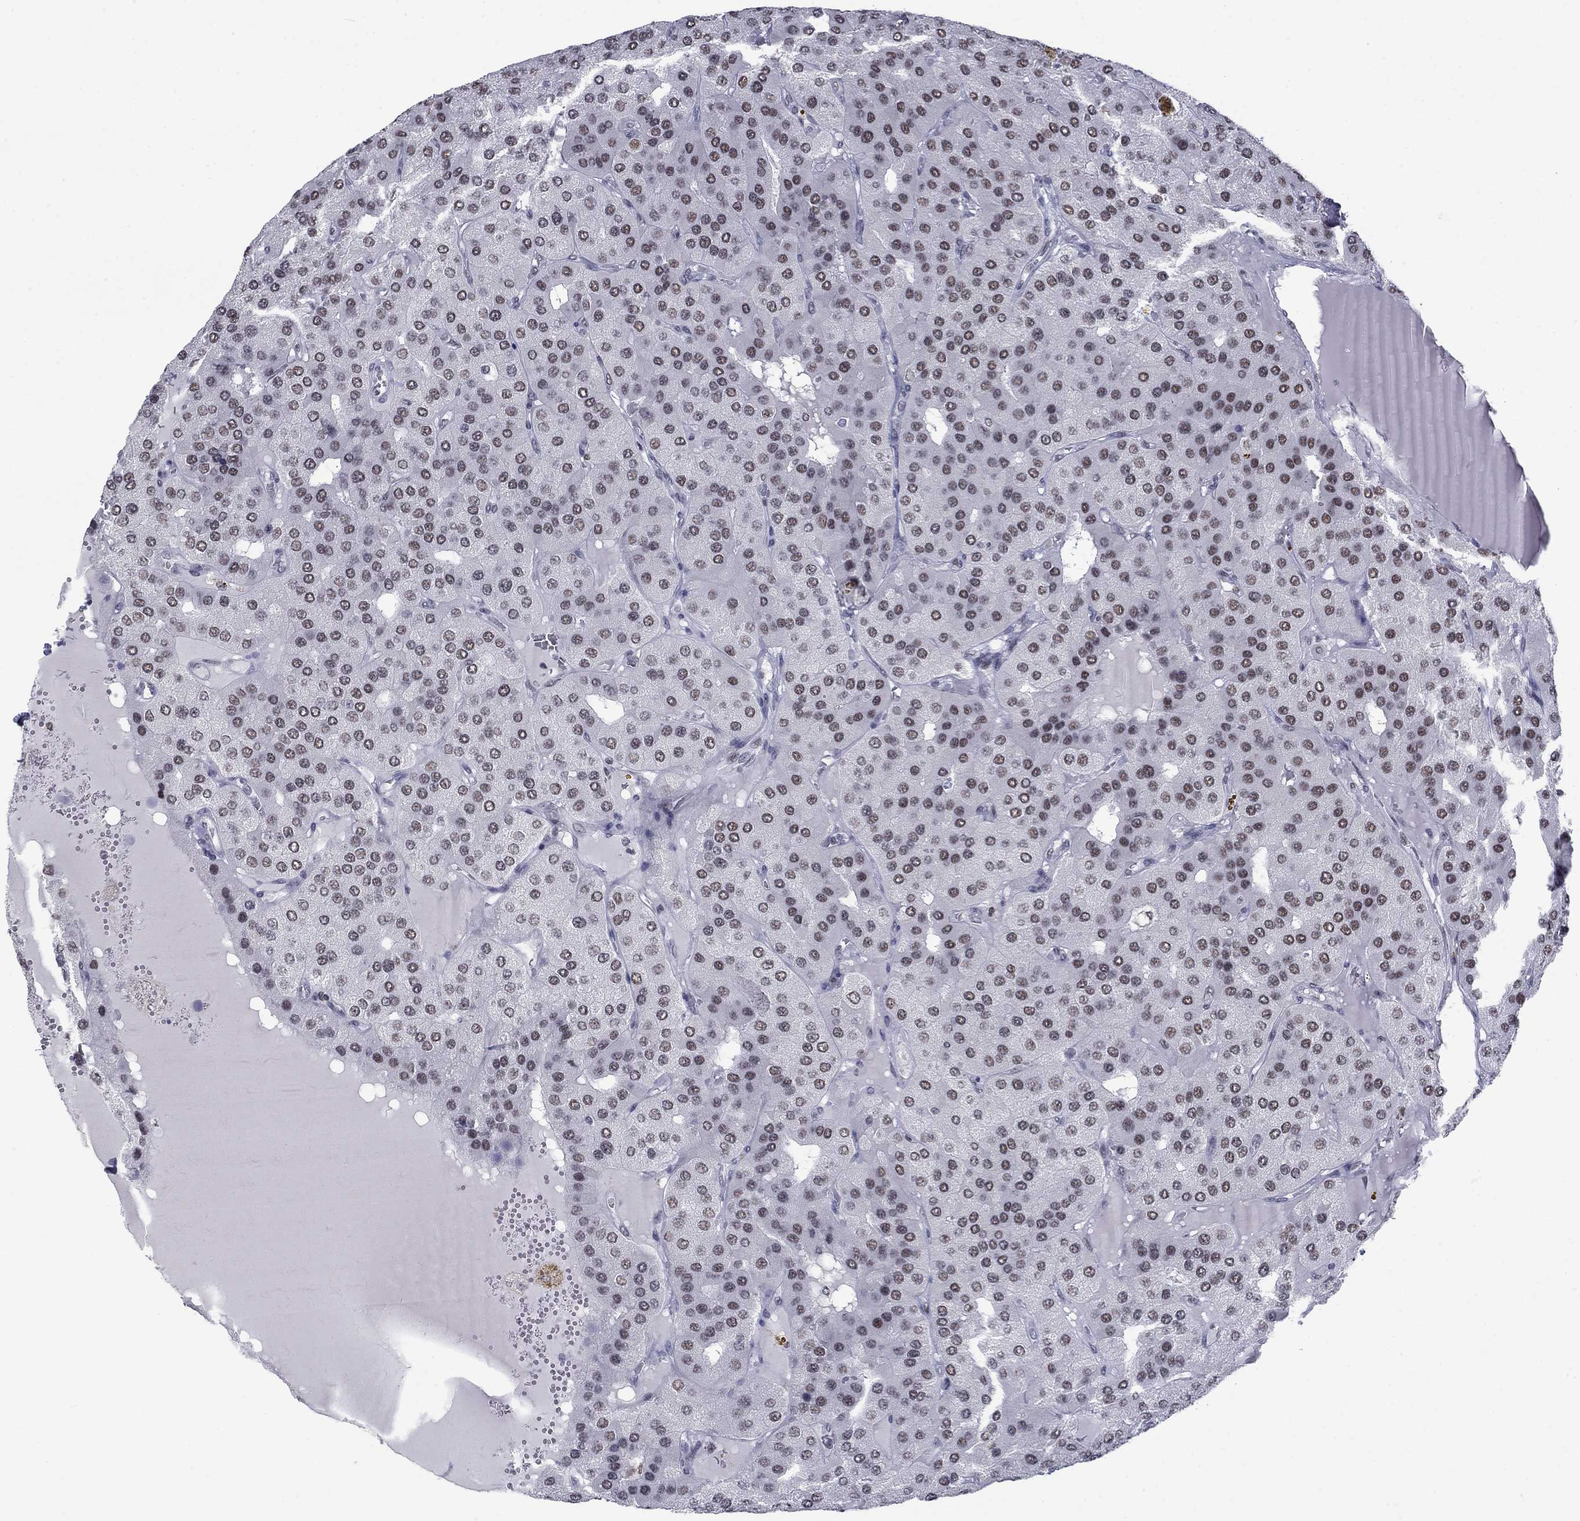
{"staining": {"intensity": "weak", "quantity": ">75%", "location": "nuclear"}, "tissue": "parathyroid gland", "cell_type": "Glandular cells", "image_type": "normal", "snomed": [{"axis": "morphology", "description": "Normal tissue, NOS"}, {"axis": "morphology", "description": "Adenoma, NOS"}, {"axis": "topography", "description": "Parathyroid gland"}], "caption": "Parathyroid gland was stained to show a protein in brown. There is low levels of weak nuclear expression in about >75% of glandular cells. Using DAB (brown) and hematoxylin (blue) stains, captured at high magnification using brightfield microscopy.", "gene": "NPAS3", "patient": {"sex": "female", "age": 86}}